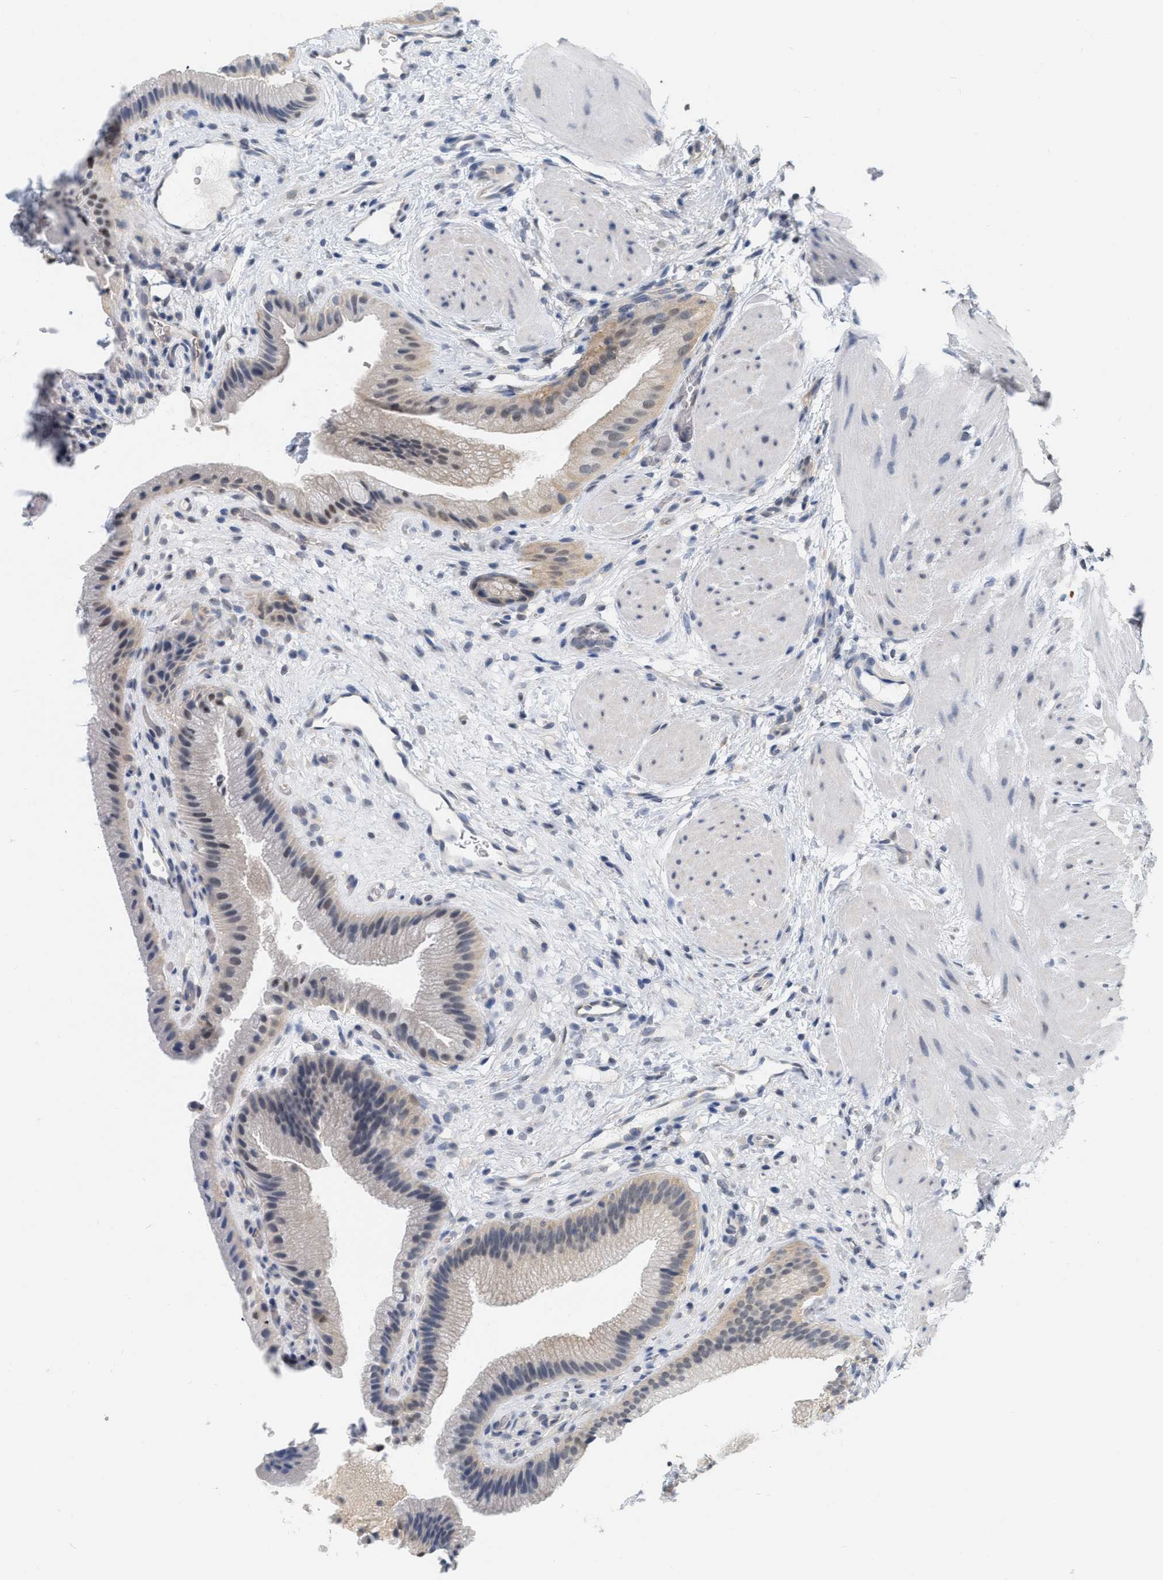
{"staining": {"intensity": "moderate", "quantity": "25%-75%", "location": "cytoplasmic/membranous,nuclear"}, "tissue": "gallbladder", "cell_type": "Glandular cells", "image_type": "normal", "snomed": [{"axis": "morphology", "description": "Normal tissue, NOS"}, {"axis": "topography", "description": "Gallbladder"}], "caption": "Brown immunohistochemical staining in unremarkable human gallbladder displays moderate cytoplasmic/membranous,nuclear expression in about 25%-75% of glandular cells.", "gene": "RUVBL1", "patient": {"sex": "male", "age": 49}}